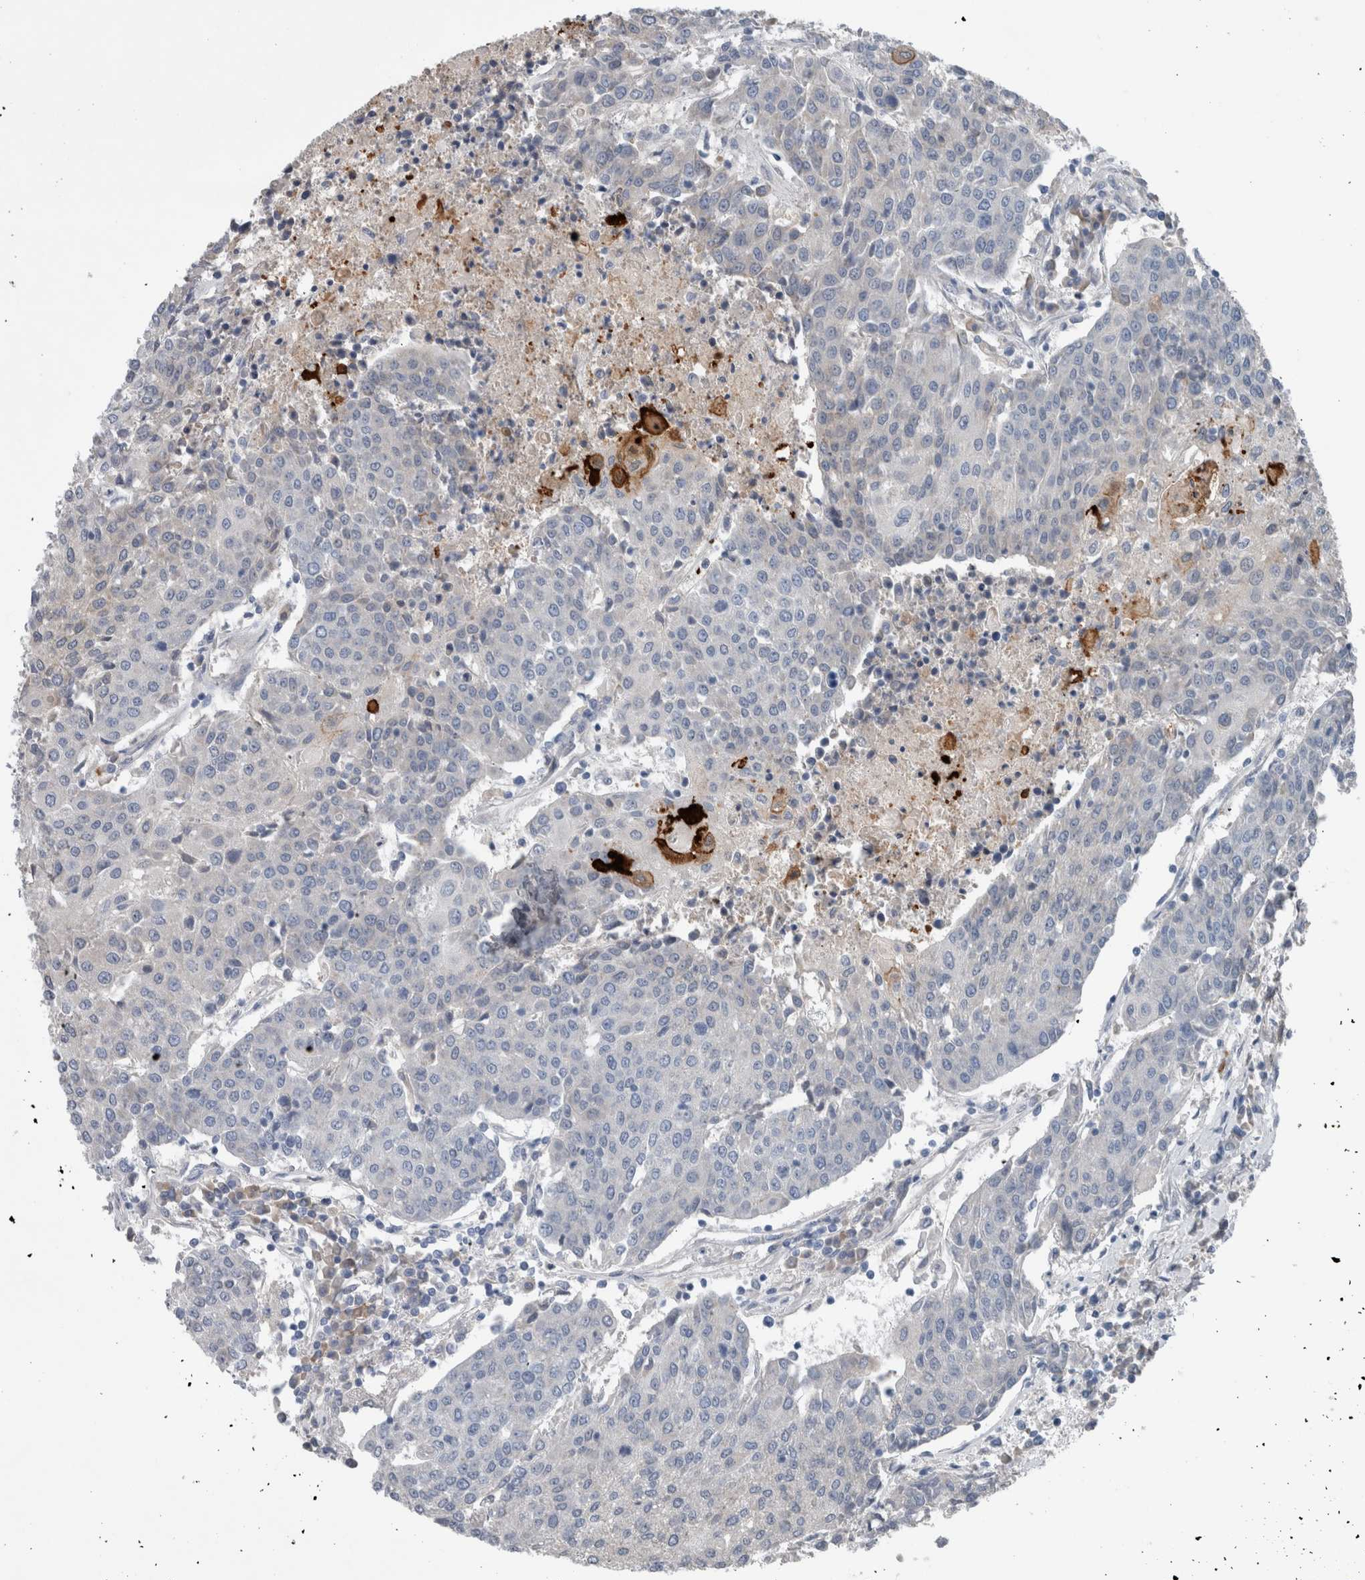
{"staining": {"intensity": "negative", "quantity": "none", "location": "none"}, "tissue": "urothelial cancer", "cell_type": "Tumor cells", "image_type": "cancer", "snomed": [{"axis": "morphology", "description": "Urothelial carcinoma, High grade"}, {"axis": "topography", "description": "Urinary bladder"}], "caption": "A high-resolution histopathology image shows immunohistochemistry staining of urothelial cancer, which reveals no significant expression in tumor cells. (Stains: DAB immunohistochemistry (IHC) with hematoxylin counter stain, Microscopy: brightfield microscopy at high magnification).", "gene": "CRNN", "patient": {"sex": "female", "age": 85}}